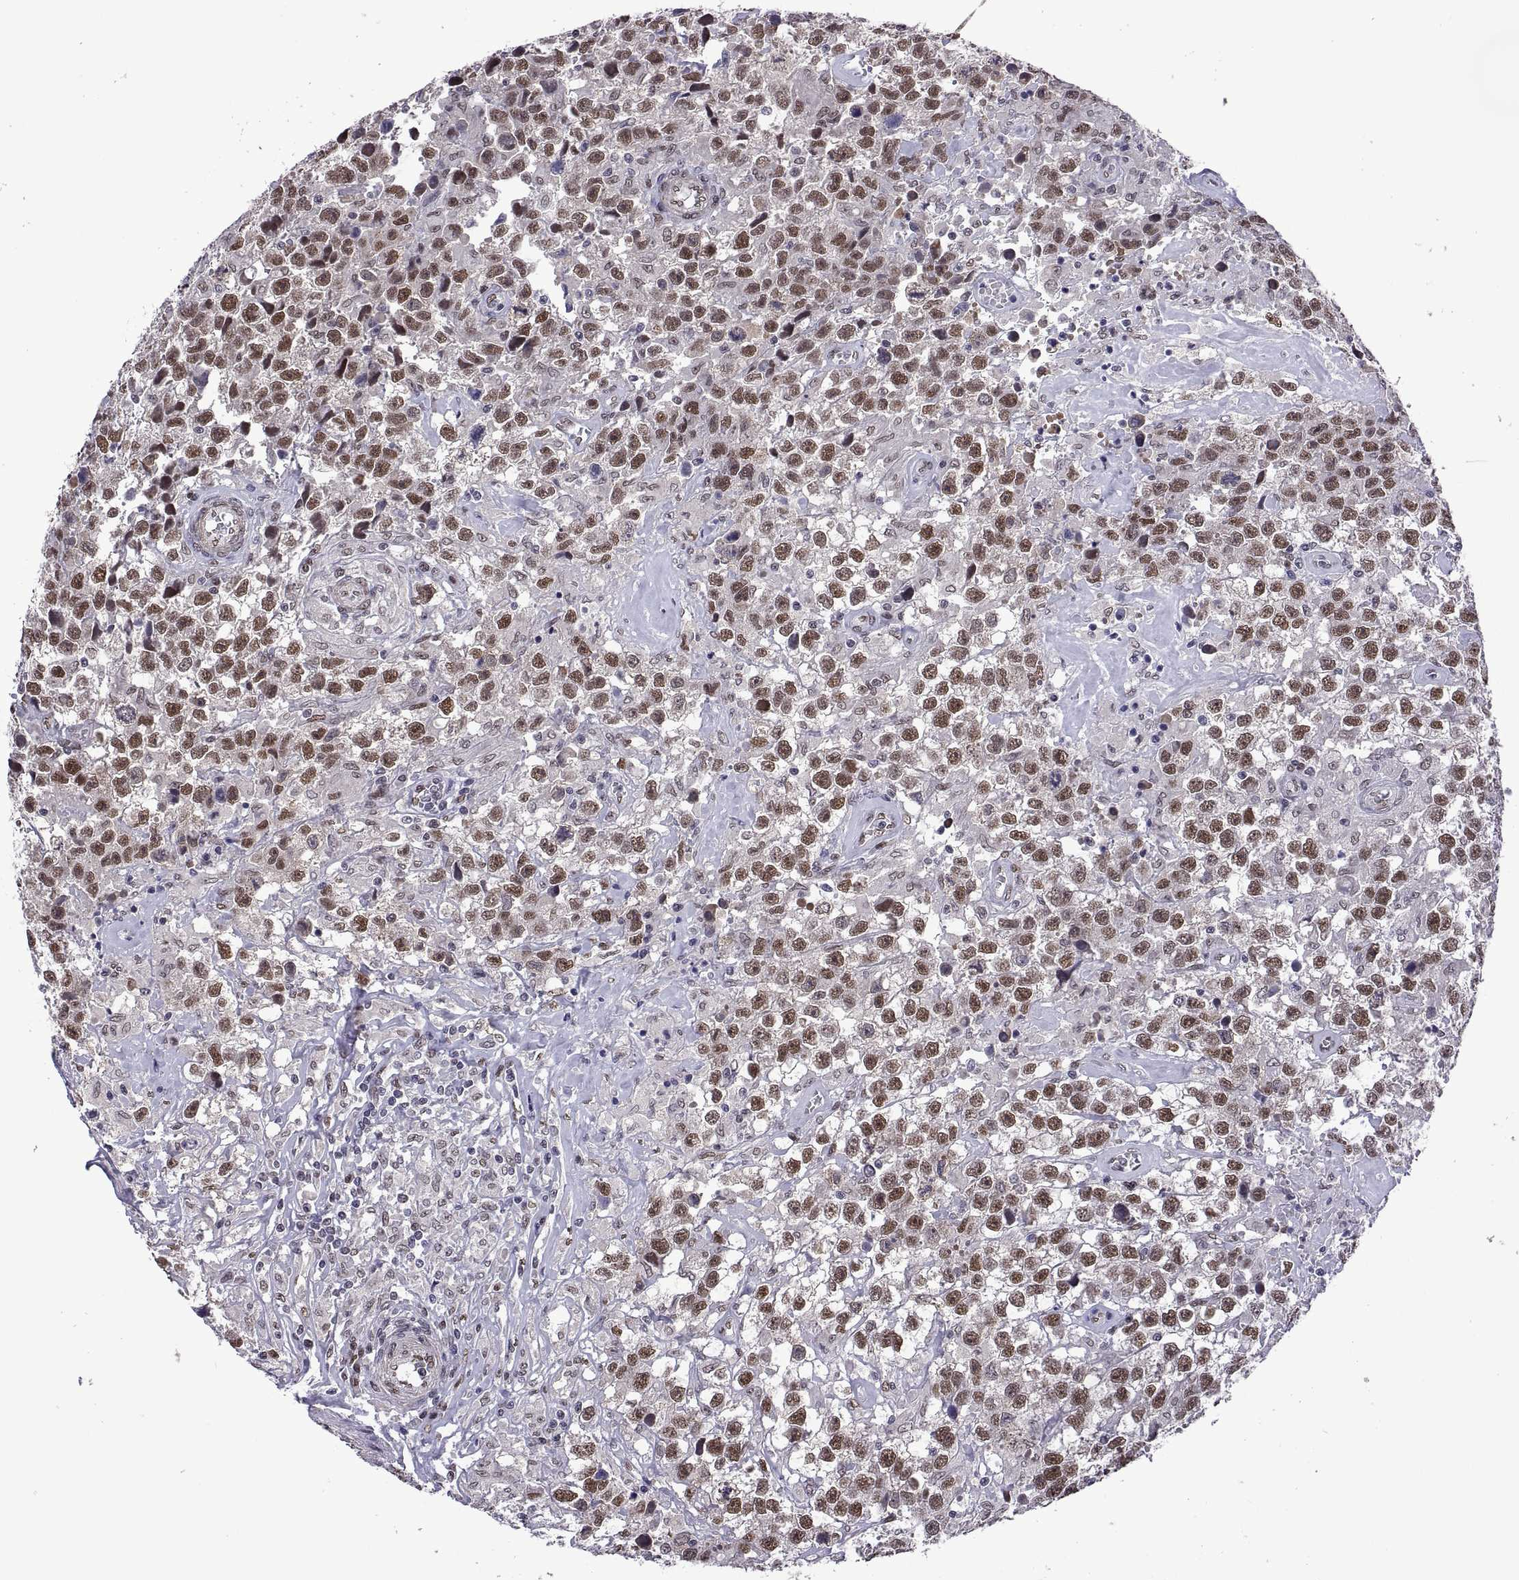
{"staining": {"intensity": "moderate", "quantity": "25%-75%", "location": "nuclear"}, "tissue": "testis cancer", "cell_type": "Tumor cells", "image_type": "cancer", "snomed": [{"axis": "morphology", "description": "Seminoma, NOS"}, {"axis": "topography", "description": "Testis"}], "caption": "High-power microscopy captured an immunohistochemistry histopathology image of testis seminoma, revealing moderate nuclear positivity in about 25%-75% of tumor cells.", "gene": "NR4A1", "patient": {"sex": "male", "age": 43}}